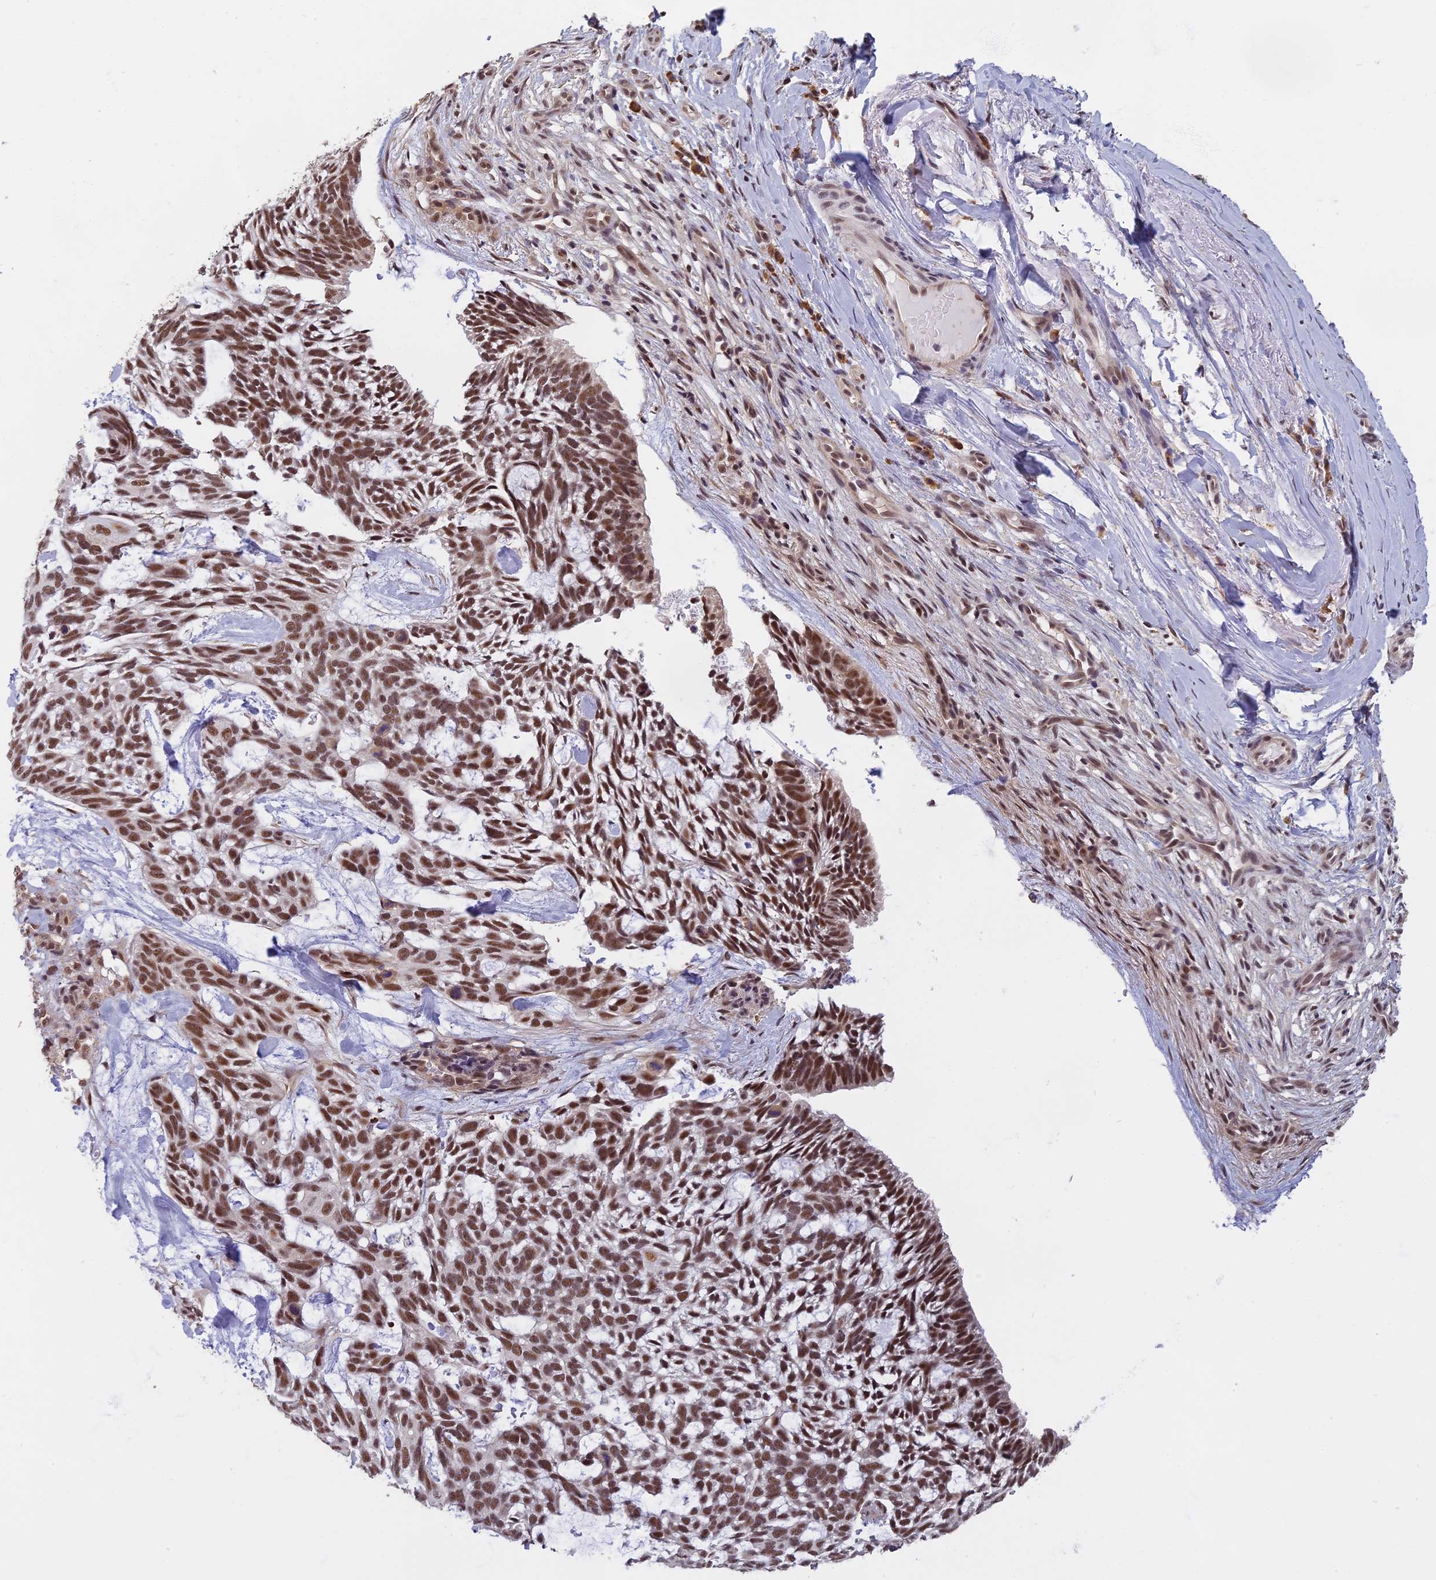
{"staining": {"intensity": "moderate", "quantity": ">75%", "location": "nuclear"}, "tissue": "skin cancer", "cell_type": "Tumor cells", "image_type": "cancer", "snomed": [{"axis": "morphology", "description": "Basal cell carcinoma"}, {"axis": "topography", "description": "Skin"}], "caption": "Moderate nuclear positivity for a protein is identified in approximately >75% of tumor cells of basal cell carcinoma (skin) using immunohistochemistry (IHC).", "gene": "MORF4L1", "patient": {"sex": "male", "age": 88}}